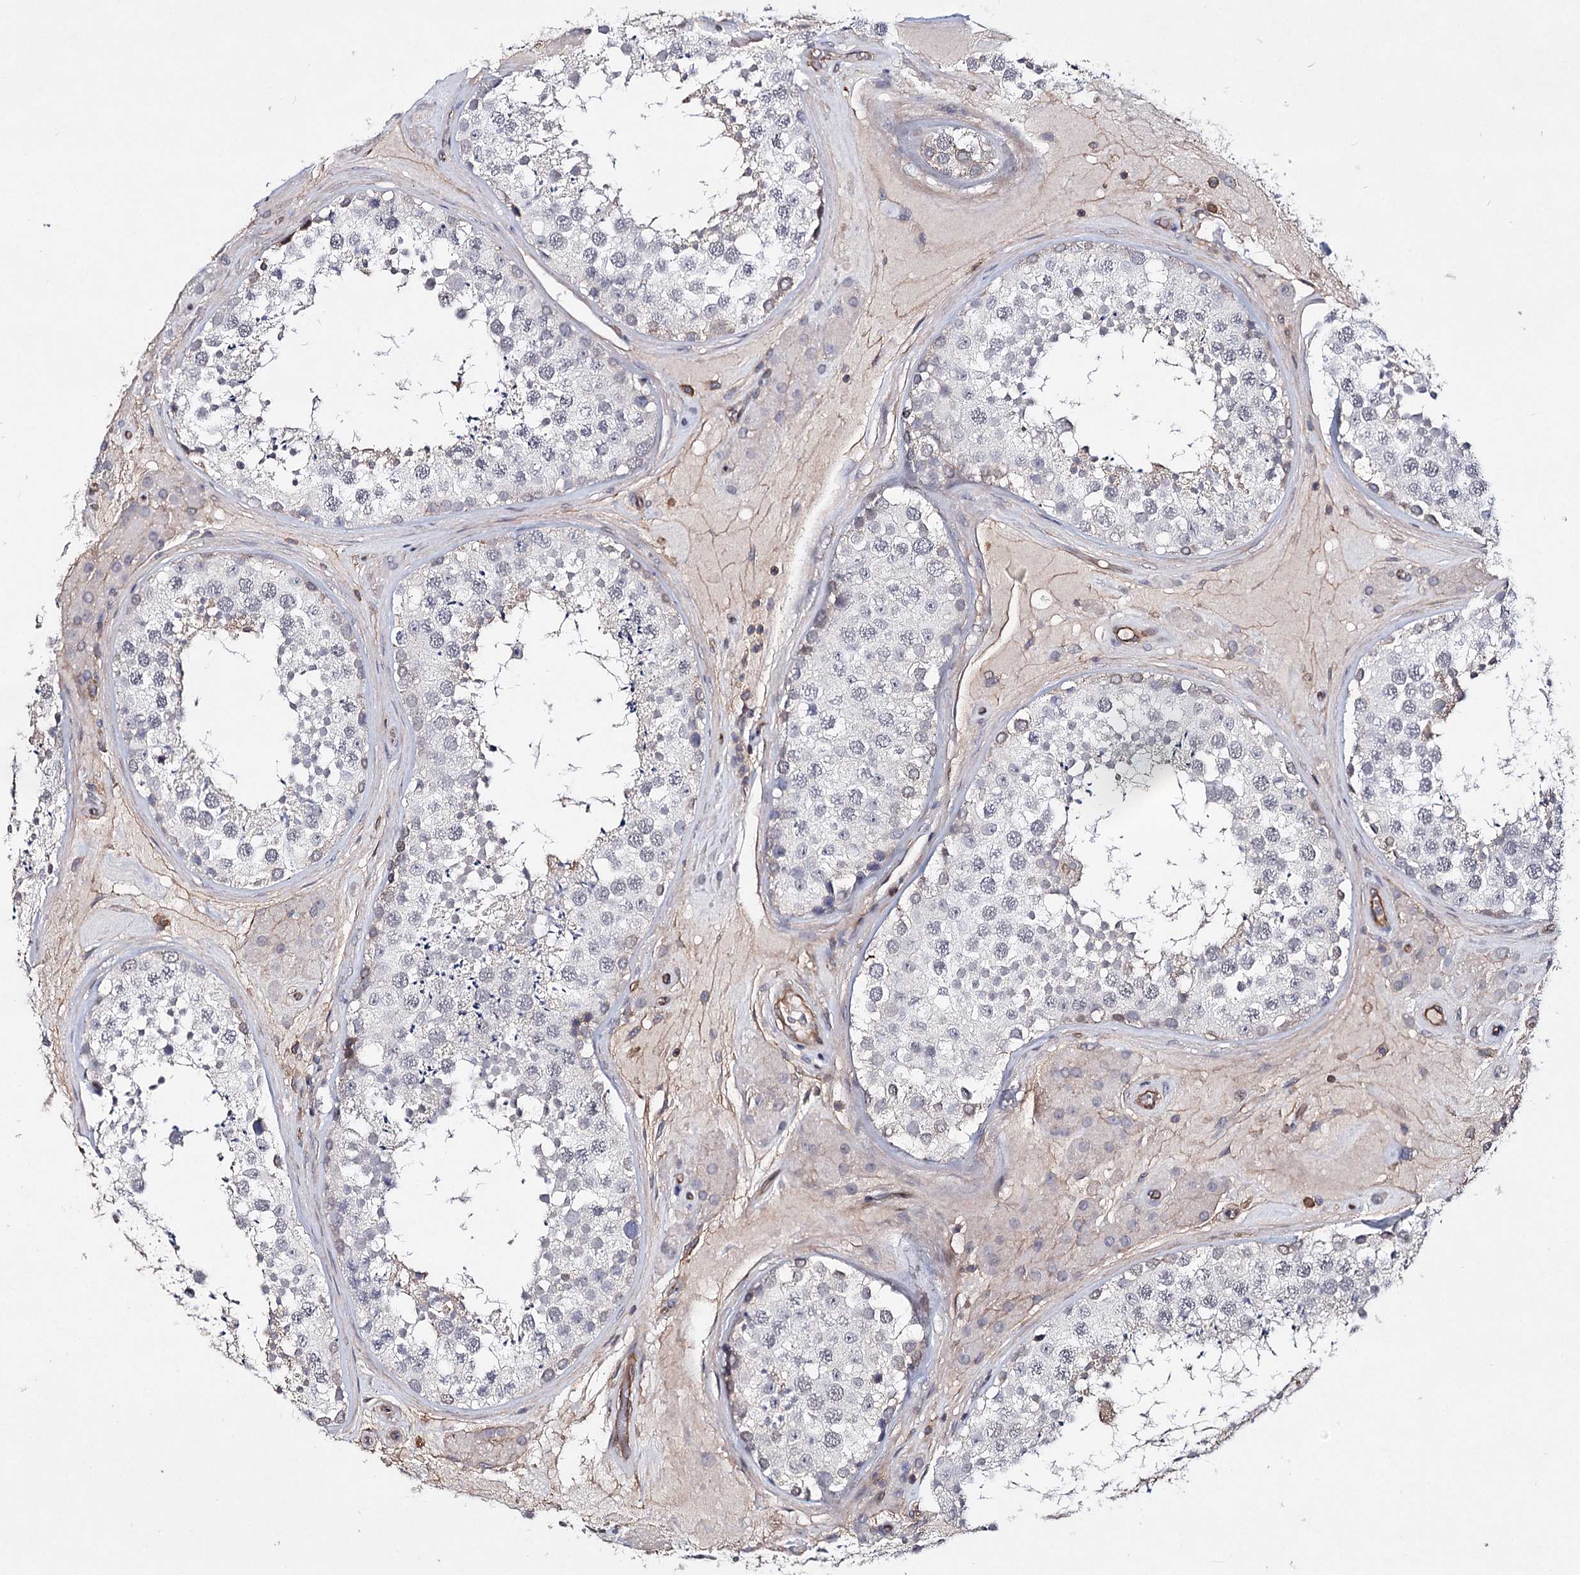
{"staining": {"intensity": "negative", "quantity": "none", "location": "none"}, "tissue": "testis", "cell_type": "Cells in seminiferous ducts", "image_type": "normal", "snomed": [{"axis": "morphology", "description": "Normal tissue, NOS"}, {"axis": "topography", "description": "Testis"}], "caption": "The micrograph reveals no significant positivity in cells in seminiferous ducts of testis.", "gene": "TMEM218", "patient": {"sex": "male", "age": 46}}